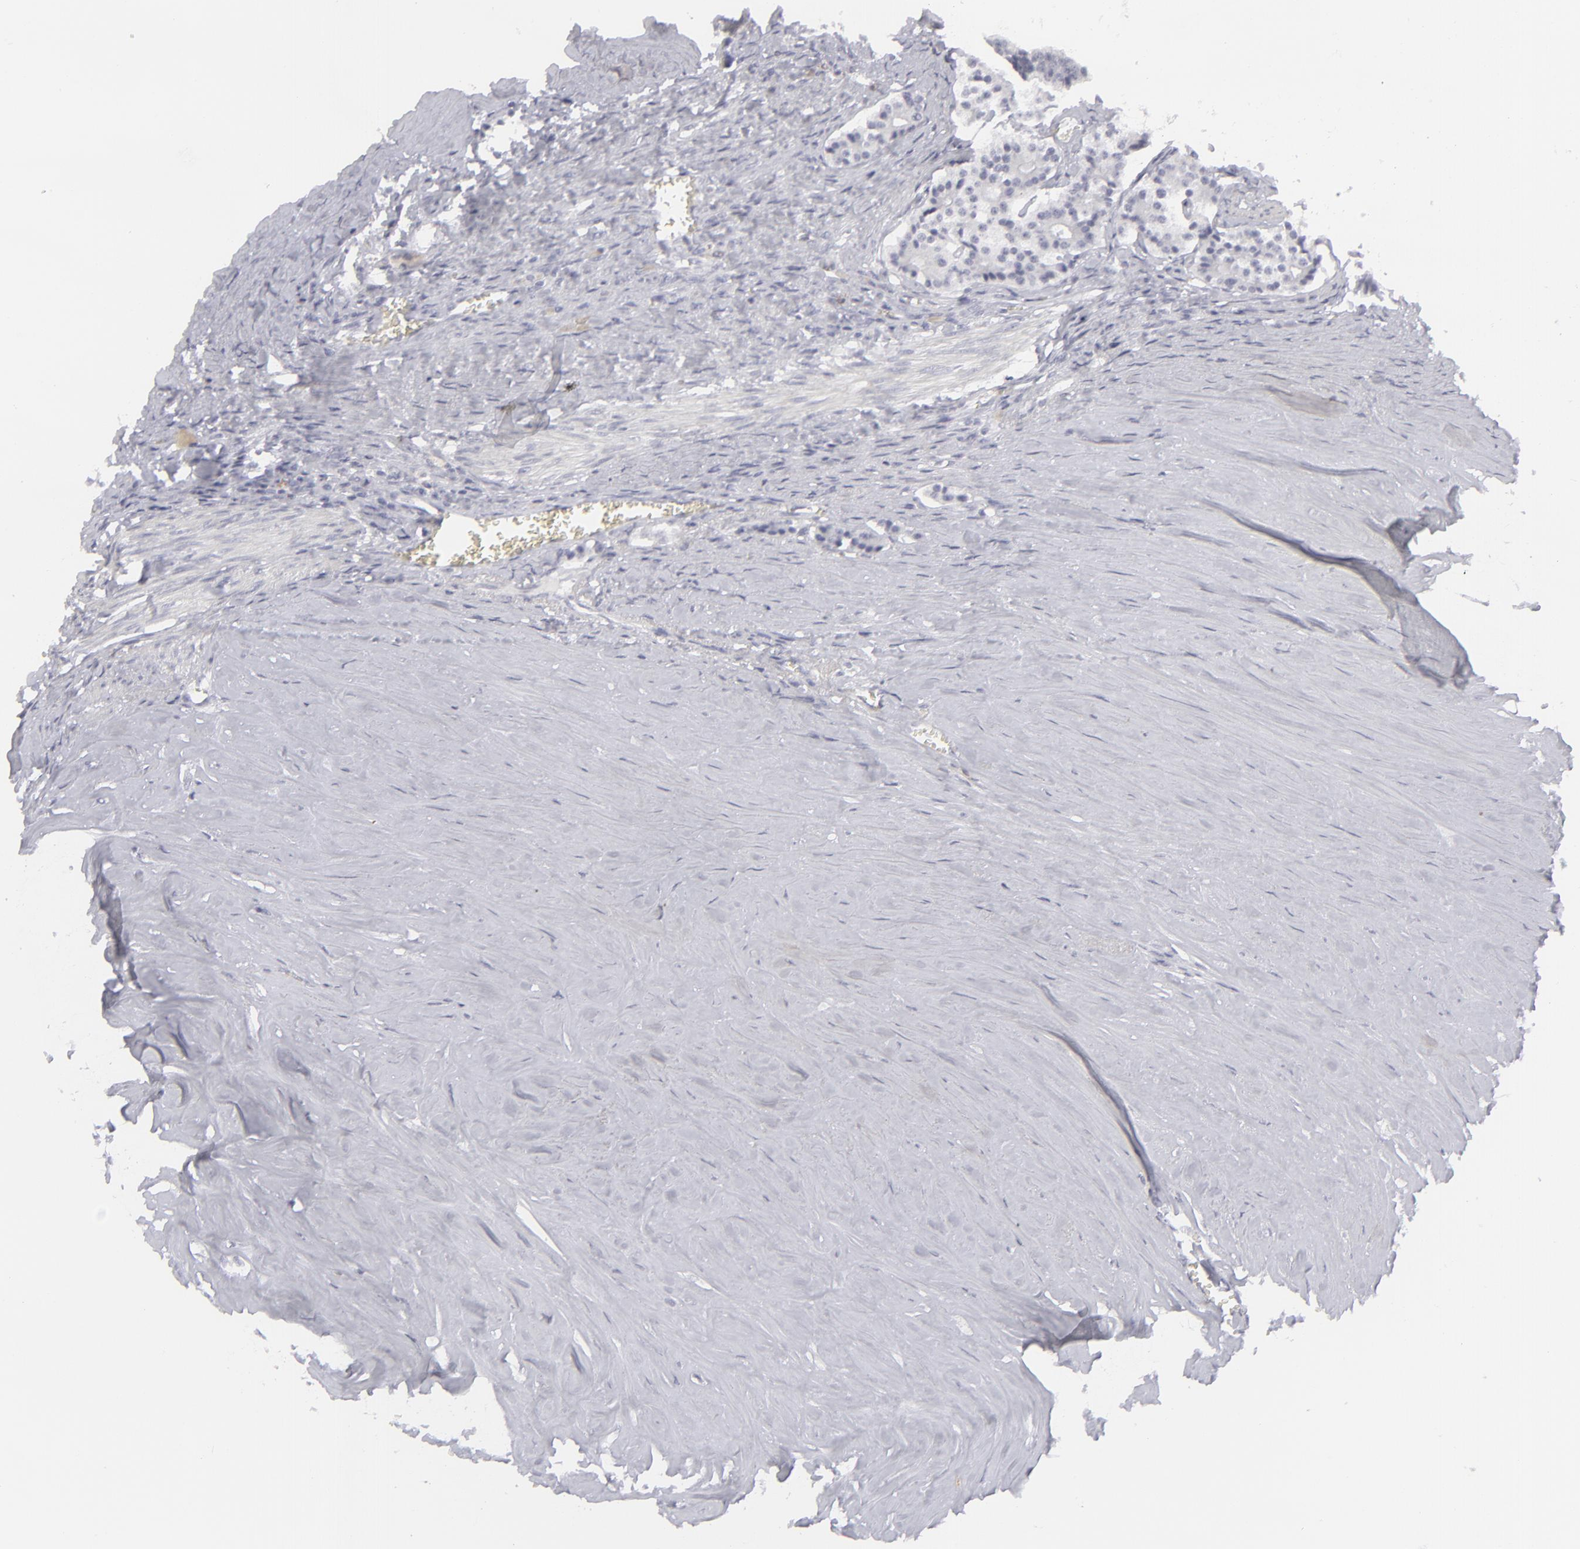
{"staining": {"intensity": "negative", "quantity": "none", "location": "none"}, "tissue": "carcinoid", "cell_type": "Tumor cells", "image_type": "cancer", "snomed": [{"axis": "morphology", "description": "Carcinoid, malignant, NOS"}, {"axis": "topography", "description": "Small intestine"}], "caption": "This is a image of IHC staining of carcinoid (malignant), which shows no positivity in tumor cells.", "gene": "CD7", "patient": {"sex": "male", "age": 63}}